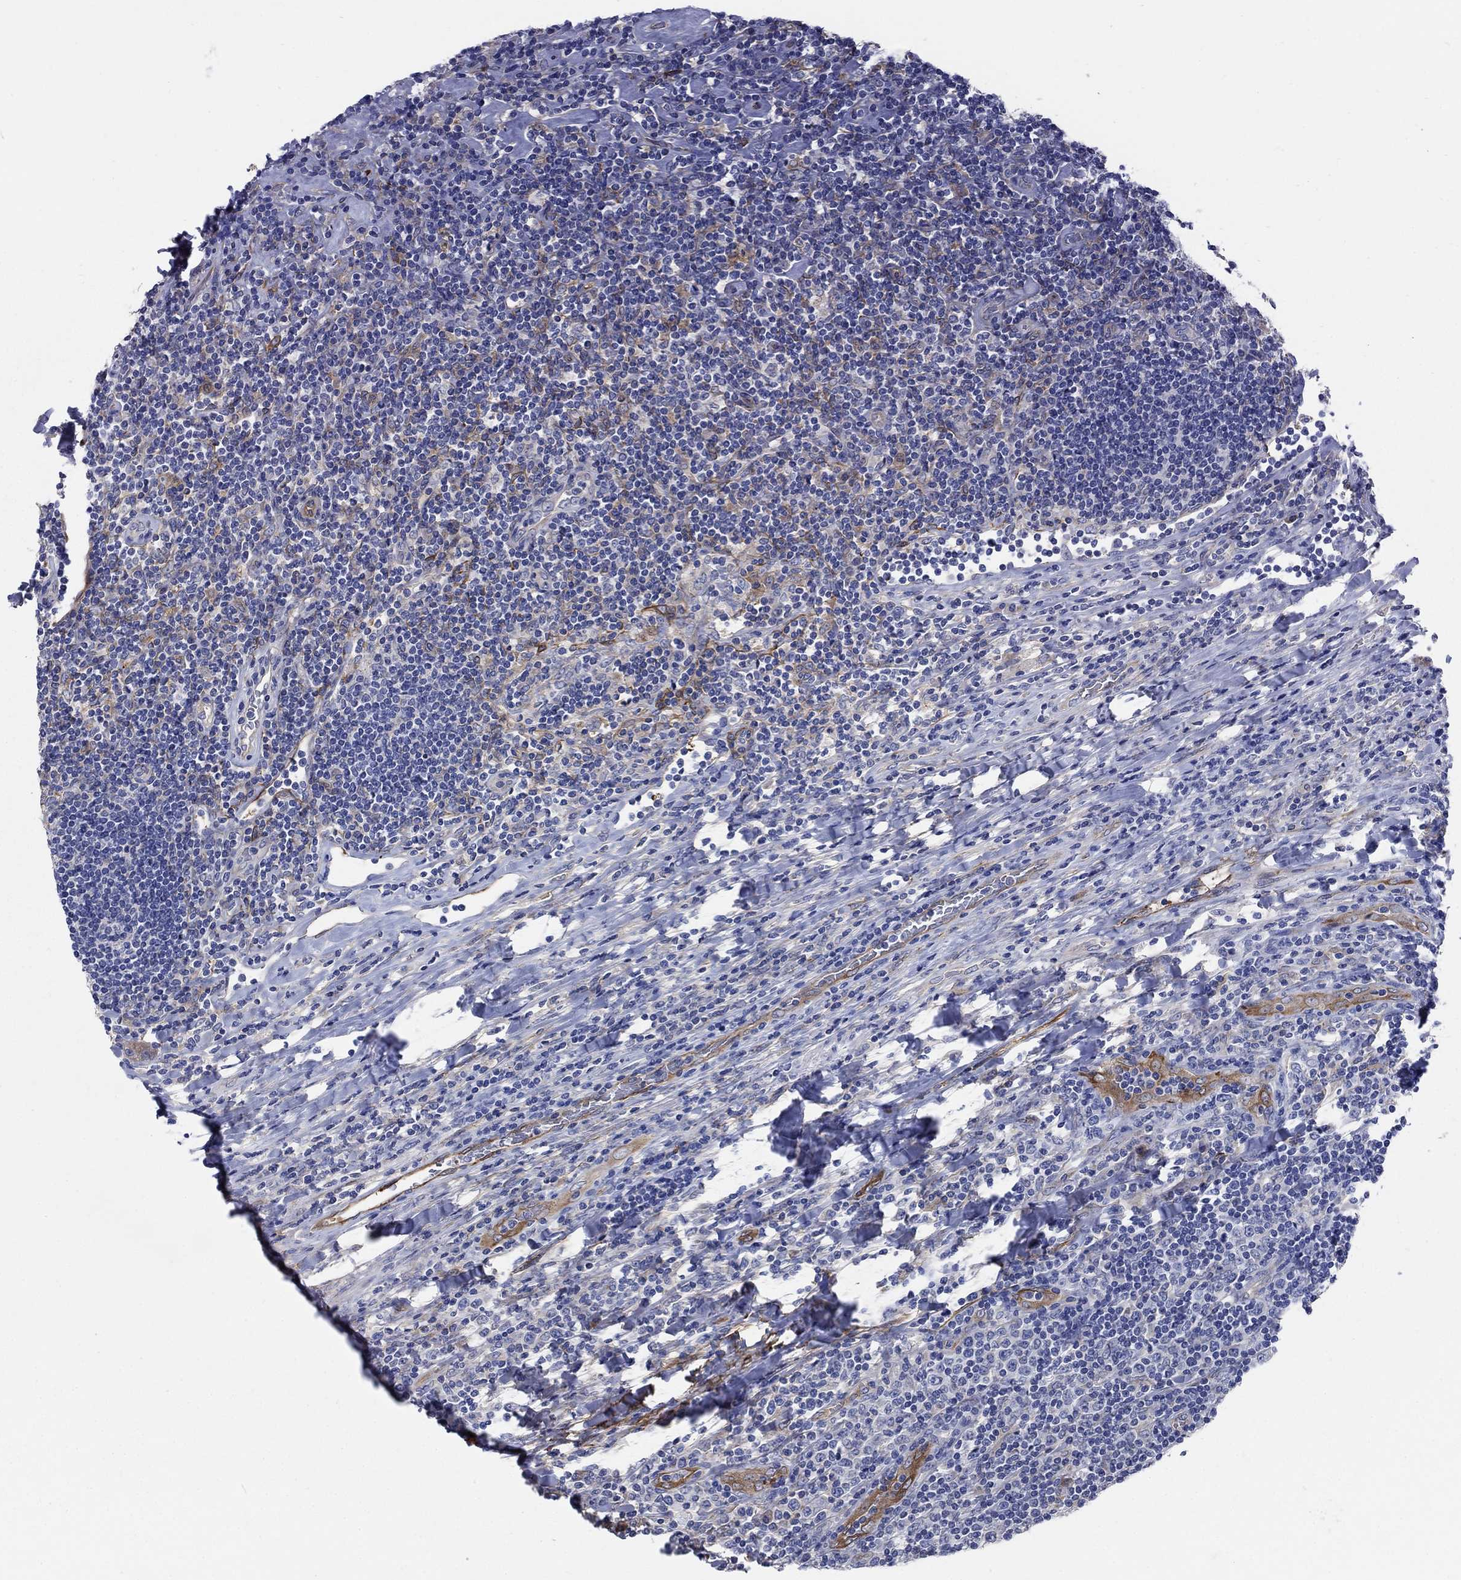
{"staining": {"intensity": "negative", "quantity": "none", "location": "none"}, "tissue": "lymphoma", "cell_type": "Tumor cells", "image_type": "cancer", "snomed": [{"axis": "morphology", "description": "Hodgkin's disease, NOS"}, {"axis": "topography", "description": "Lymph node"}], "caption": "A micrograph of Hodgkin's disease stained for a protein displays no brown staining in tumor cells.", "gene": "EMP2", "patient": {"sex": "male", "age": 40}}